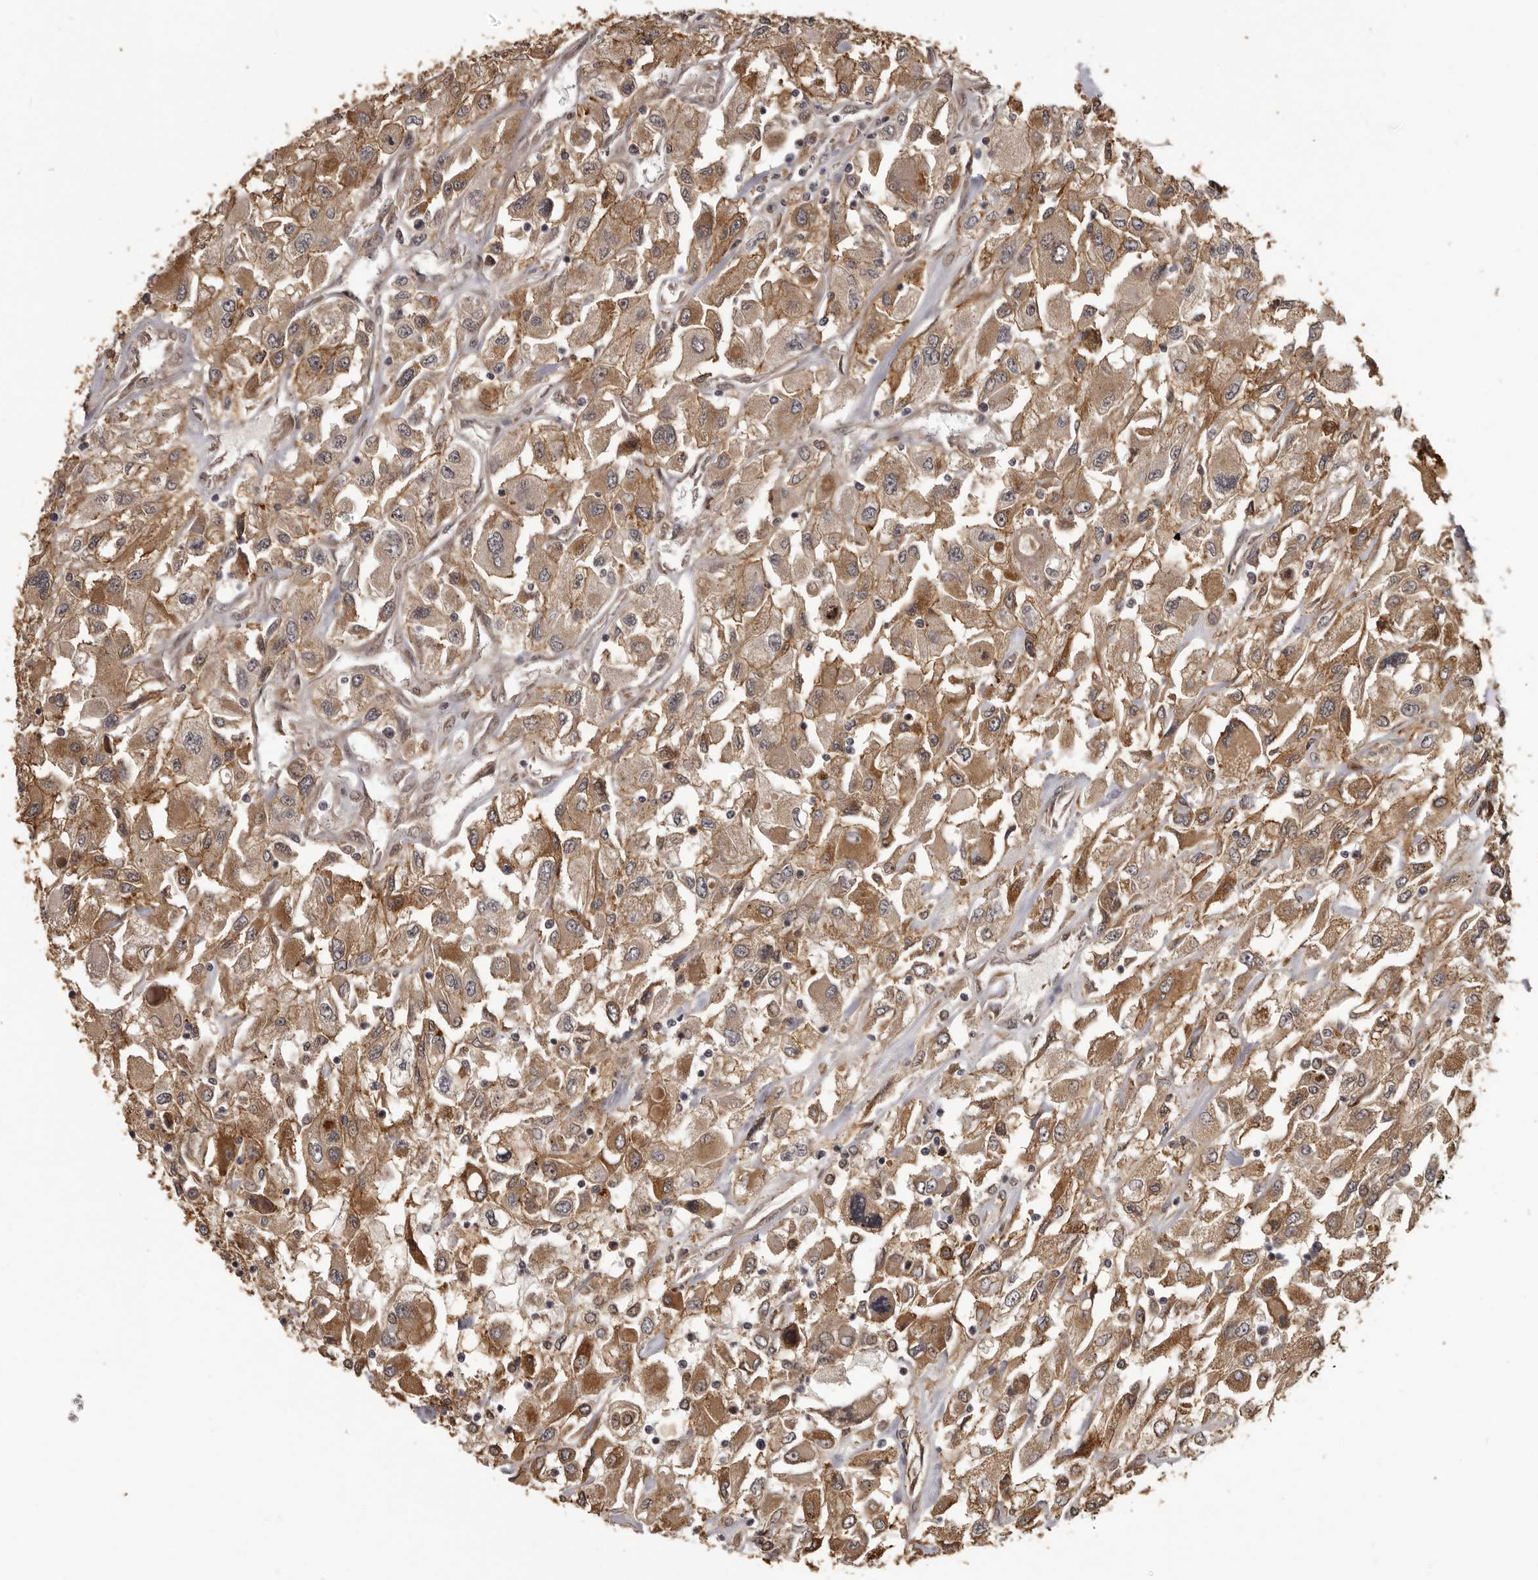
{"staining": {"intensity": "moderate", "quantity": ">75%", "location": "cytoplasmic/membranous"}, "tissue": "renal cancer", "cell_type": "Tumor cells", "image_type": "cancer", "snomed": [{"axis": "morphology", "description": "Adenocarcinoma, NOS"}, {"axis": "topography", "description": "Kidney"}], "caption": "Adenocarcinoma (renal) stained for a protein exhibits moderate cytoplasmic/membranous positivity in tumor cells.", "gene": "SLITRK6", "patient": {"sex": "female", "age": 52}}